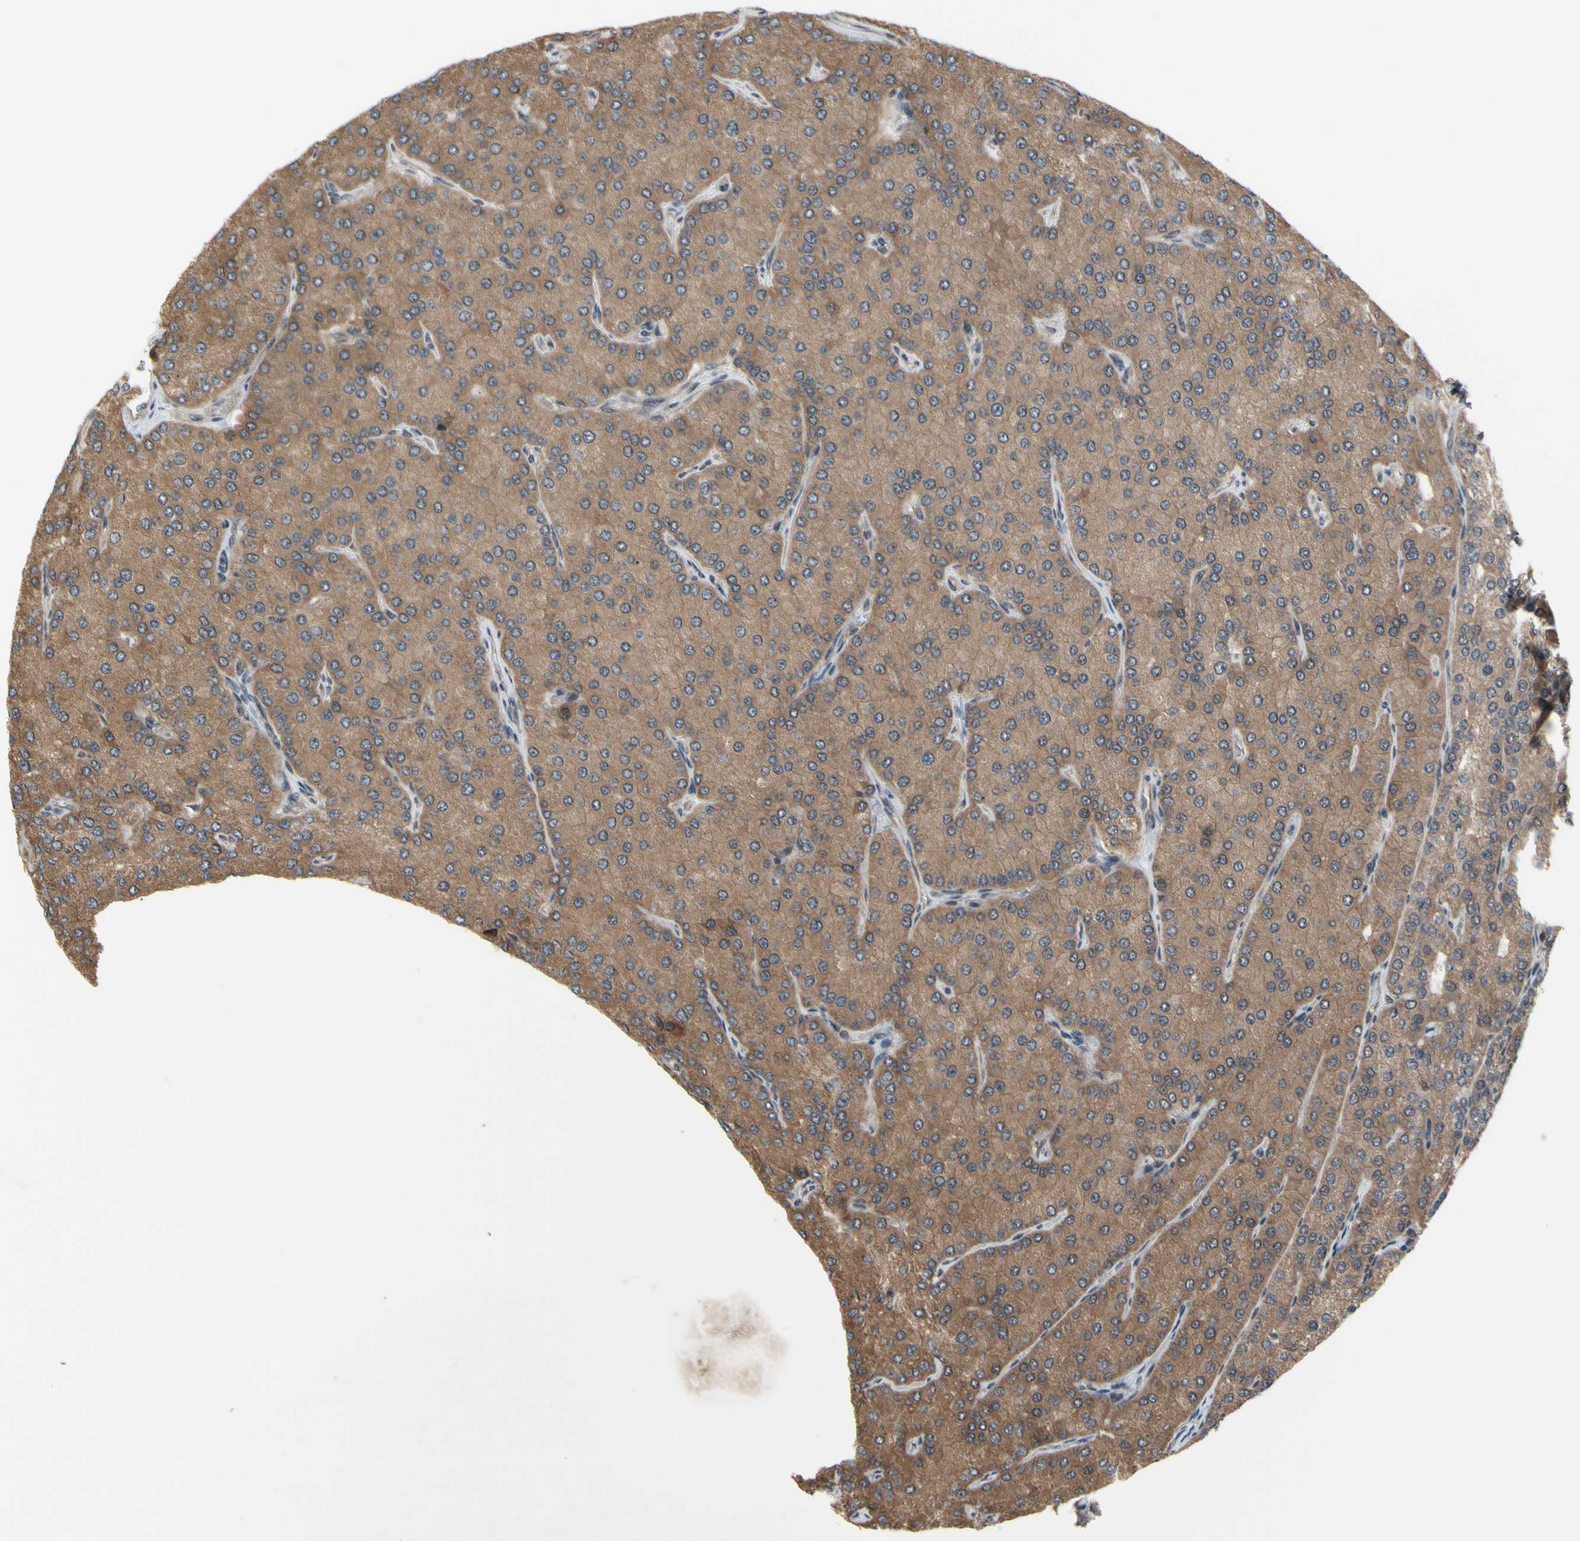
{"staining": {"intensity": "moderate", "quantity": ">75%", "location": "cytoplasmic/membranous"}, "tissue": "parathyroid gland", "cell_type": "Glandular cells", "image_type": "normal", "snomed": [{"axis": "morphology", "description": "Normal tissue, NOS"}, {"axis": "morphology", "description": "Adenoma, NOS"}, {"axis": "topography", "description": "Parathyroid gland"}], "caption": "An image showing moderate cytoplasmic/membranous positivity in approximately >75% of glandular cells in normal parathyroid gland, as visualized by brown immunohistochemical staining.", "gene": "TRDMT1", "patient": {"sex": "female", "age": 86}}